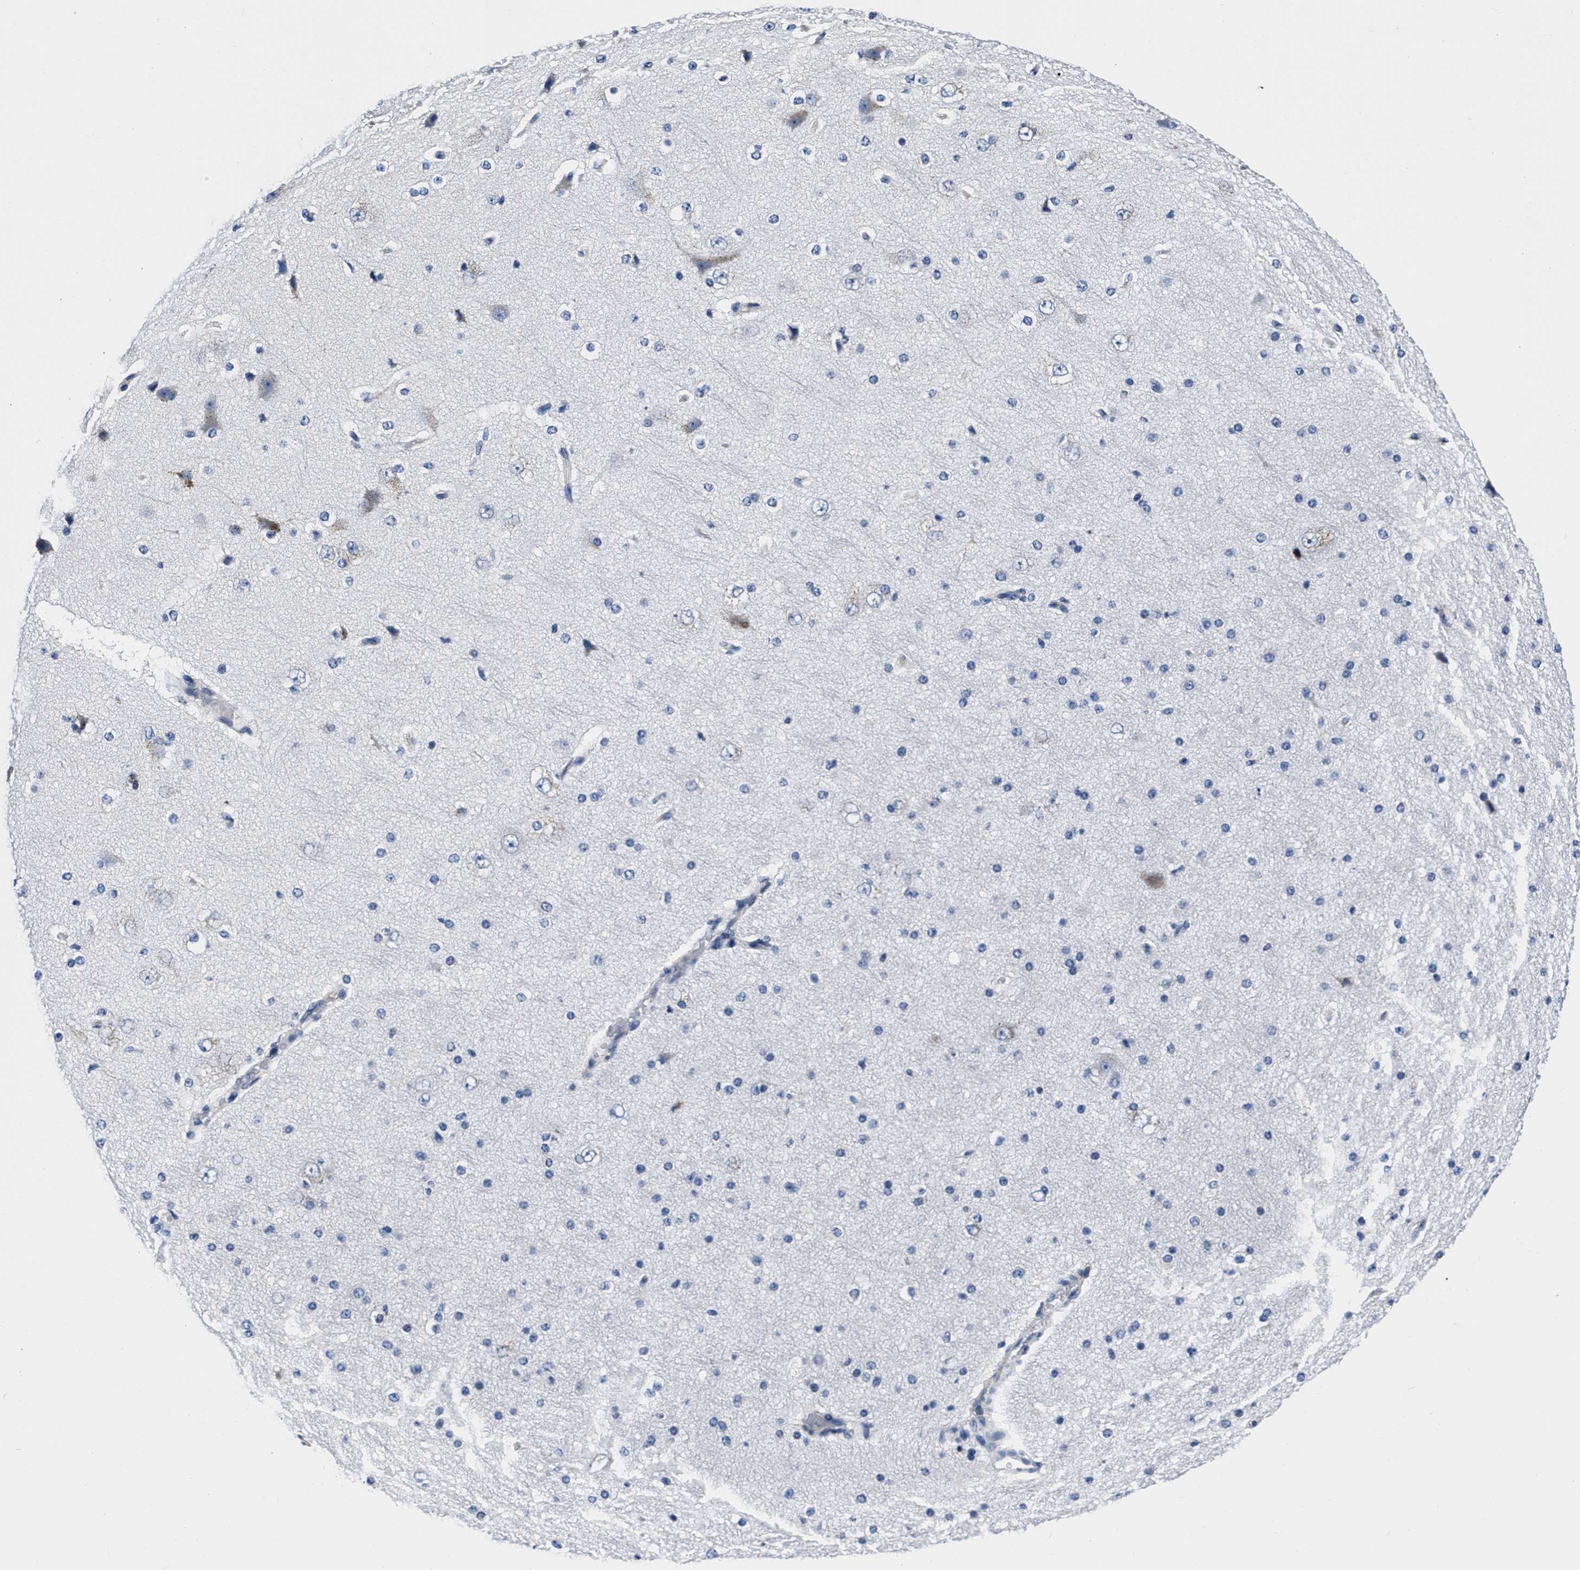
{"staining": {"intensity": "negative", "quantity": "none", "location": "none"}, "tissue": "cerebral cortex", "cell_type": "Endothelial cells", "image_type": "normal", "snomed": [{"axis": "morphology", "description": "Normal tissue, NOS"}, {"axis": "morphology", "description": "Developmental malformation"}, {"axis": "topography", "description": "Cerebral cortex"}], "caption": "IHC histopathology image of unremarkable human cerebral cortex stained for a protein (brown), which reveals no expression in endothelial cells.", "gene": "GRN", "patient": {"sex": "female", "age": 30}}